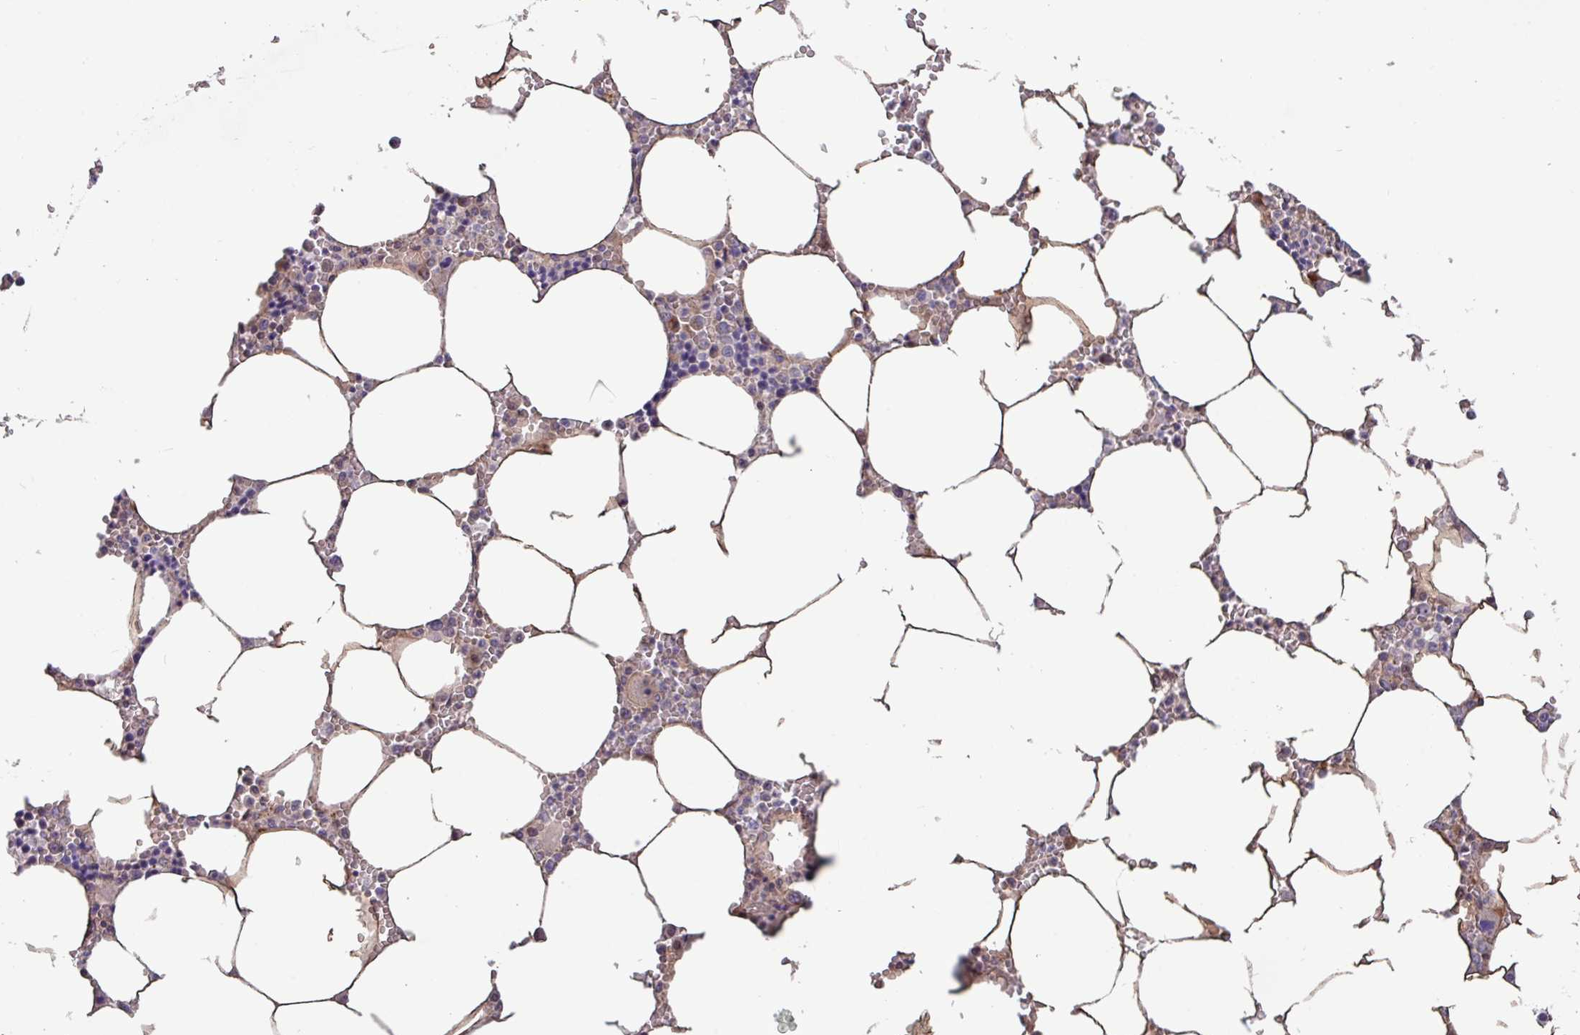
{"staining": {"intensity": "weak", "quantity": "<25%", "location": "cytoplasmic/membranous"}, "tissue": "bone marrow", "cell_type": "Hematopoietic cells", "image_type": "normal", "snomed": [{"axis": "morphology", "description": "Normal tissue, NOS"}, {"axis": "topography", "description": "Bone marrow"}], "caption": "This is an immunohistochemistry image of unremarkable bone marrow. There is no staining in hematopoietic cells.", "gene": "TNFSF12", "patient": {"sex": "male", "age": 70}}